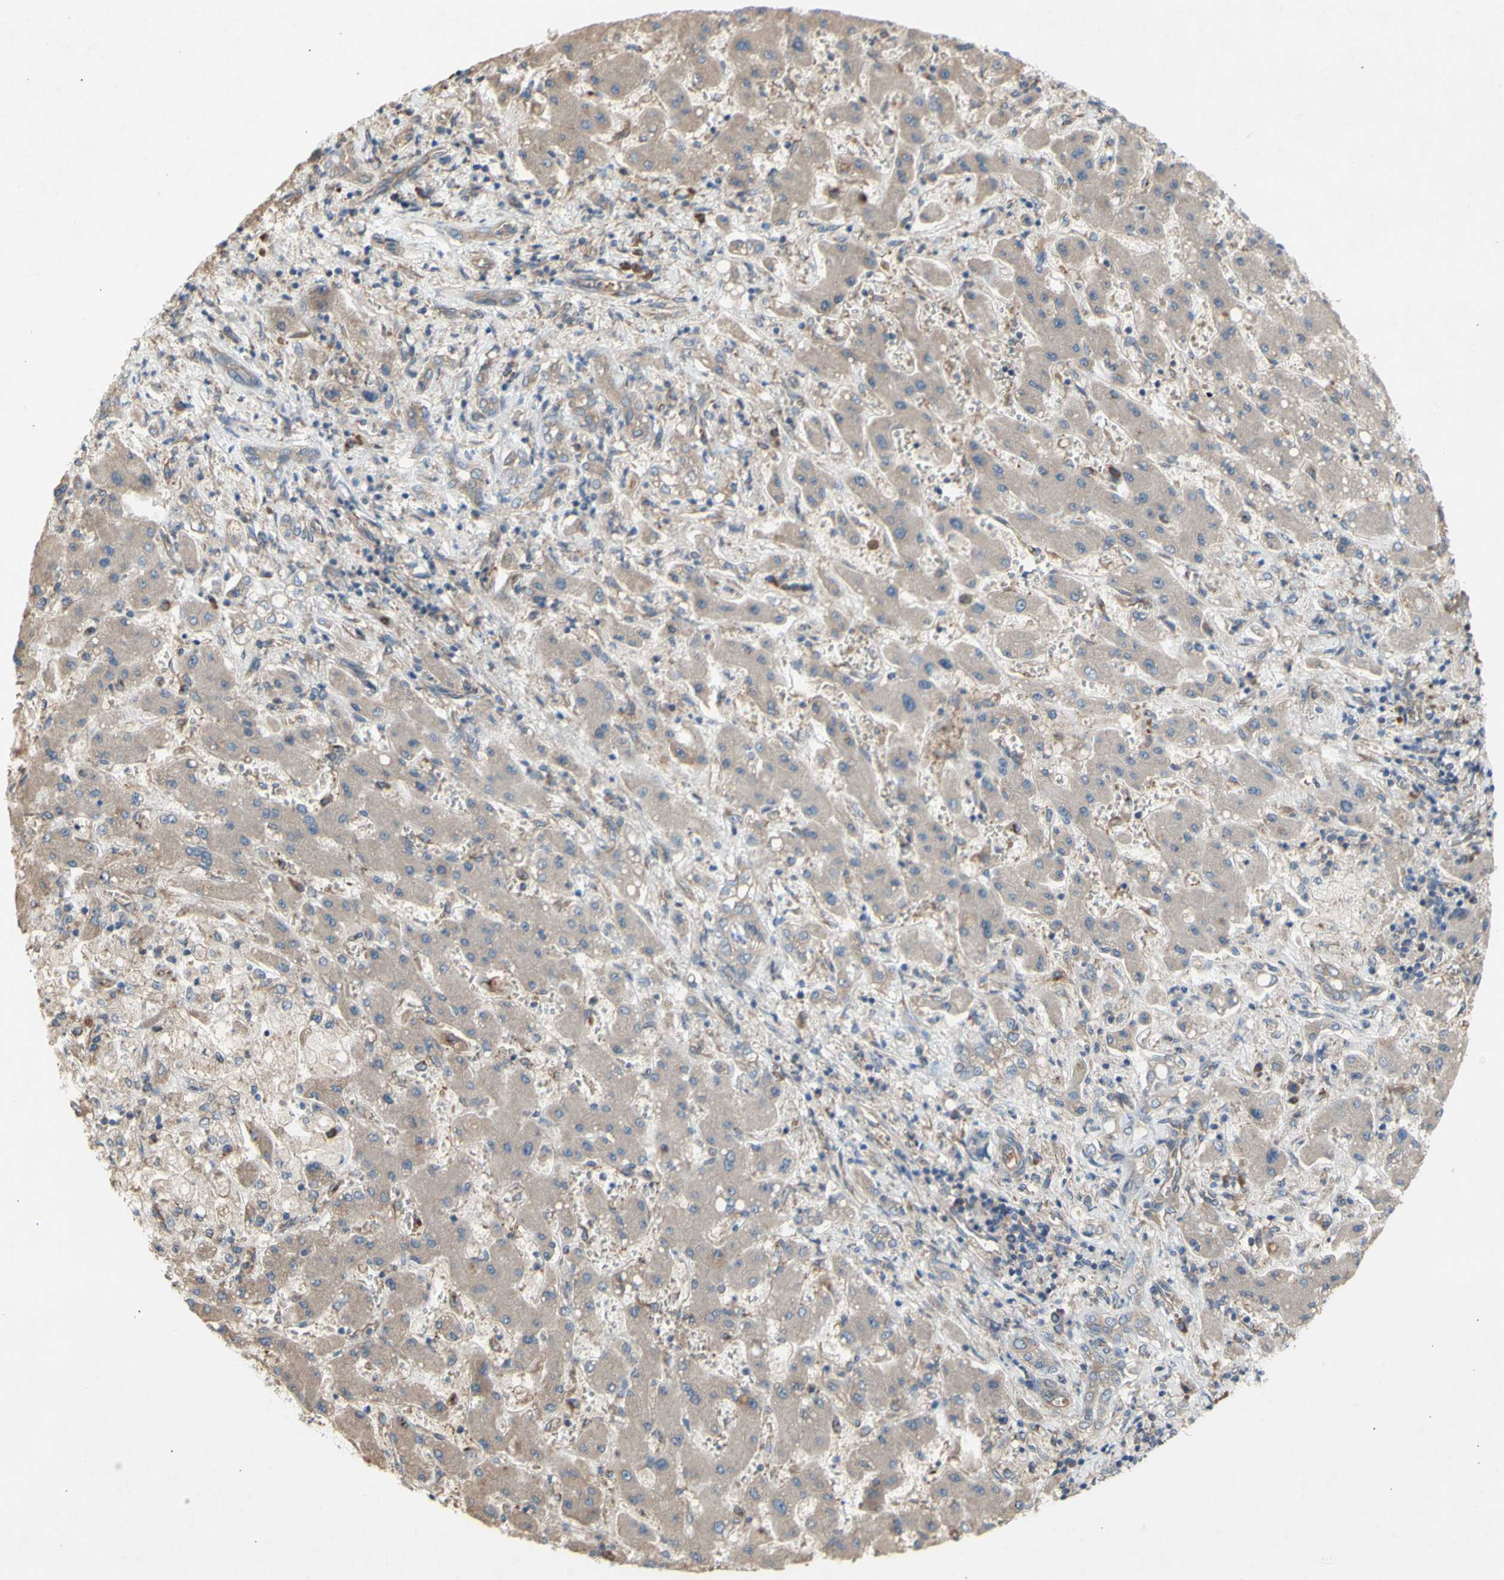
{"staining": {"intensity": "negative", "quantity": "none", "location": "none"}, "tissue": "liver cancer", "cell_type": "Tumor cells", "image_type": "cancer", "snomed": [{"axis": "morphology", "description": "Cholangiocarcinoma"}, {"axis": "topography", "description": "Liver"}], "caption": "Human liver cholangiocarcinoma stained for a protein using immunohistochemistry (IHC) shows no positivity in tumor cells.", "gene": "KLC1", "patient": {"sex": "male", "age": 50}}